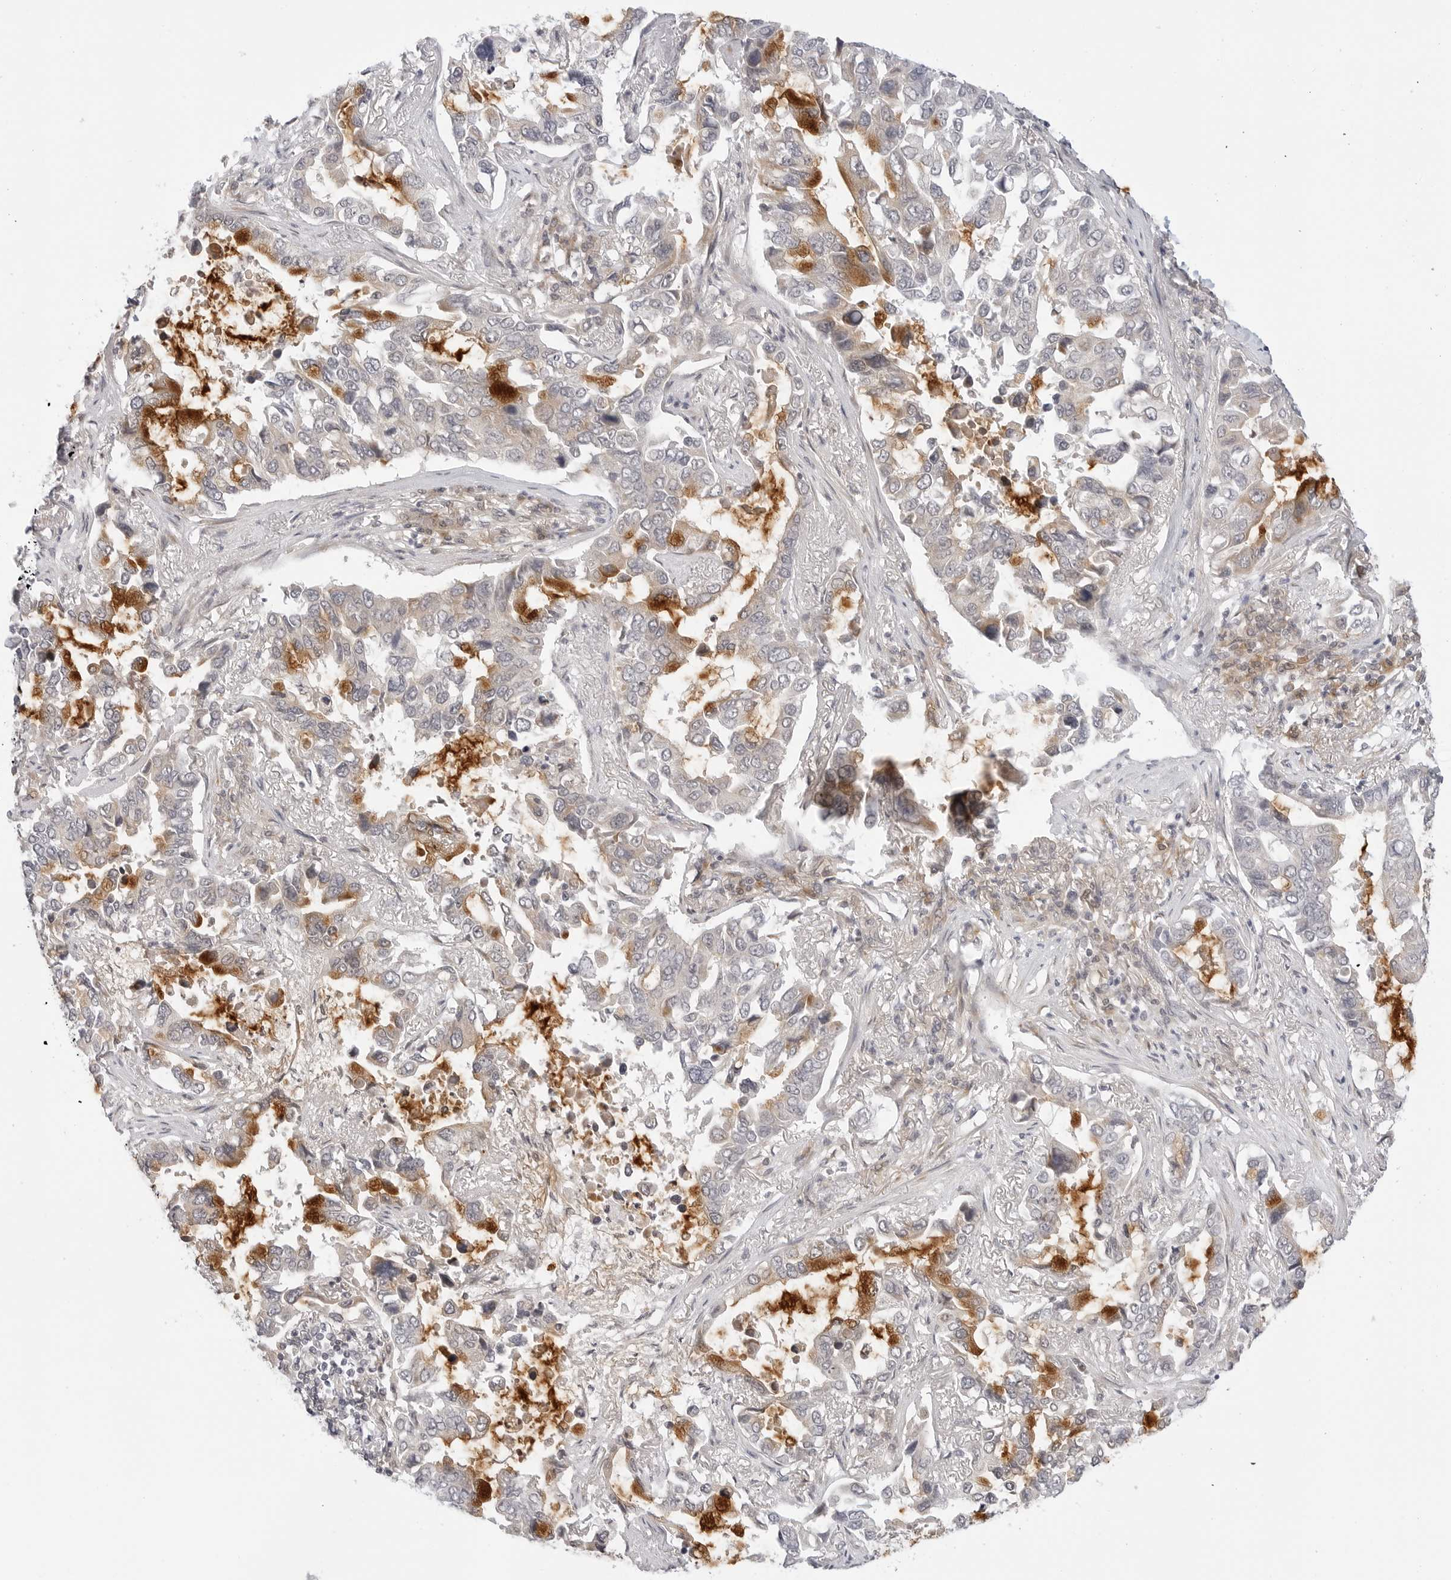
{"staining": {"intensity": "strong", "quantity": "<25%", "location": "cytoplasmic/membranous"}, "tissue": "lung cancer", "cell_type": "Tumor cells", "image_type": "cancer", "snomed": [{"axis": "morphology", "description": "Squamous cell carcinoma, NOS"}, {"axis": "topography", "description": "Lung"}], "caption": "Tumor cells display medium levels of strong cytoplasmic/membranous expression in about <25% of cells in human lung squamous cell carcinoma.", "gene": "TCP1", "patient": {"sex": "male", "age": 66}}